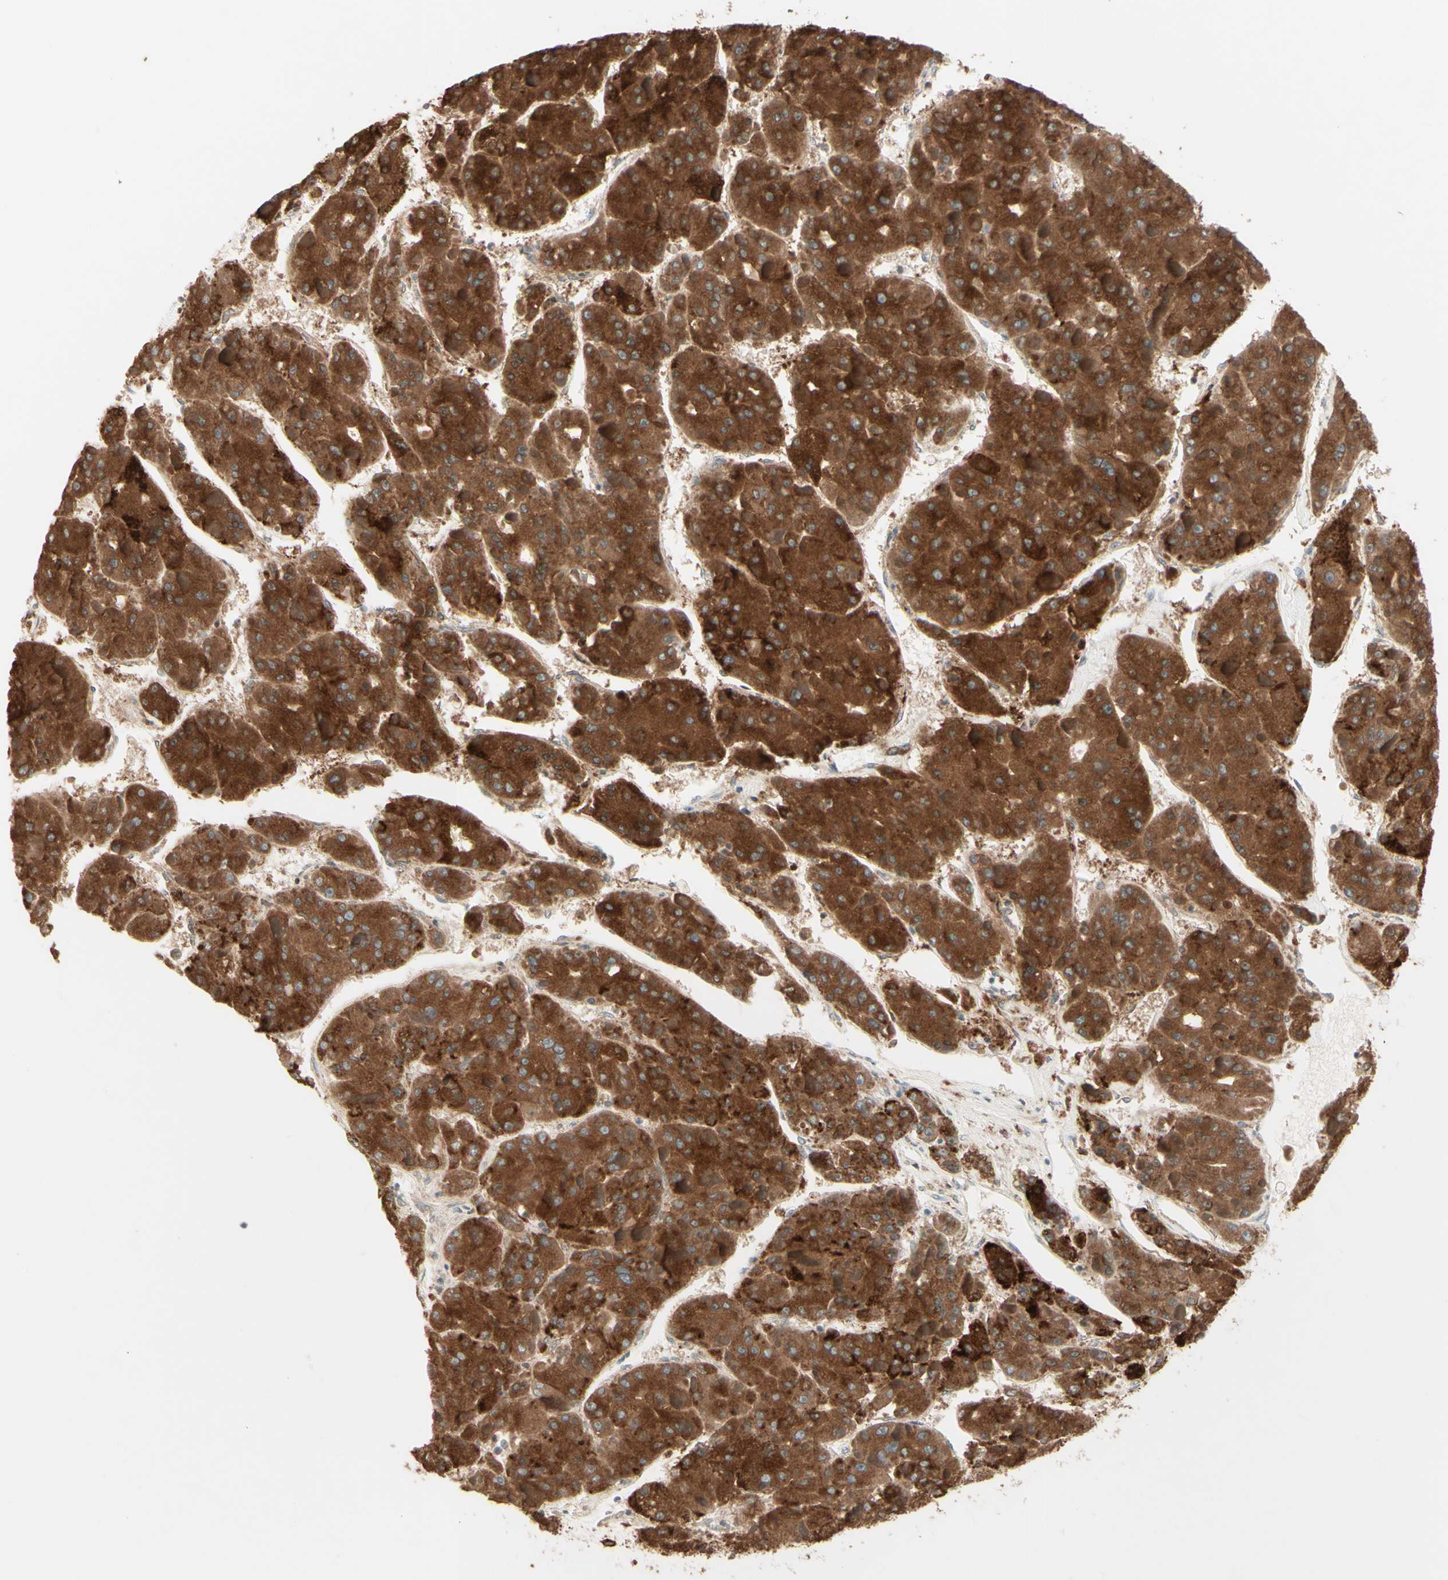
{"staining": {"intensity": "strong", "quantity": ">75%", "location": "cytoplasmic/membranous"}, "tissue": "liver cancer", "cell_type": "Tumor cells", "image_type": "cancer", "snomed": [{"axis": "morphology", "description": "Carcinoma, Hepatocellular, NOS"}, {"axis": "topography", "description": "Liver"}], "caption": "This photomicrograph shows IHC staining of liver cancer, with high strong cytoplasmic/membranous staining in about >75% of tumor cells.", "gene": "ZW10", "patient": {"sex": "female", "age": 73}}